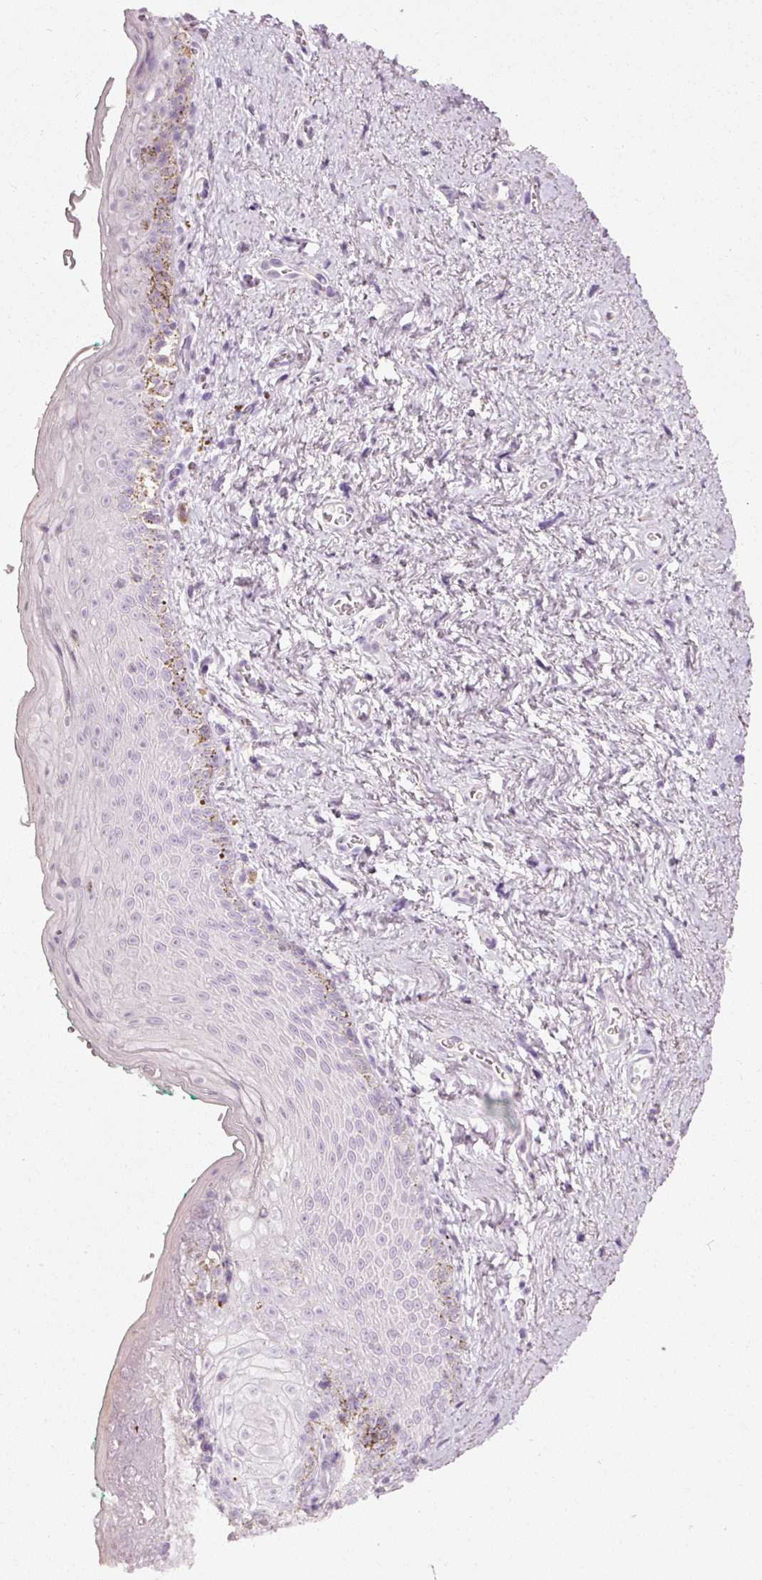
{"staining": {"intensity": "negative", "quantity": "none", "location": "none"}, "tissue": "vagina", "cell_type": "Squamous epithelial cells", "image_type": "normal", "snomed": [{"axis": "morphology", "description": "Normal tissue, NOS"}, {"axis": "topography", "description": "Vulva"}, {"axis": "topography", "description": "Vagina"}, {"axis": "topography", "description": "Peripheral nerve tissue"}], "caption": "Immunohistochemistry micrograph of normal human vagina stained for a protein (brown), which exhibits no expression in squamous epithelial cells. (DAB (3,3'-diaminobenzidine) IHC visualized using brightfield microscopy, high magnification).", "gene": "MUC5AC", "patient": {"sex": "female", "age": 66}}